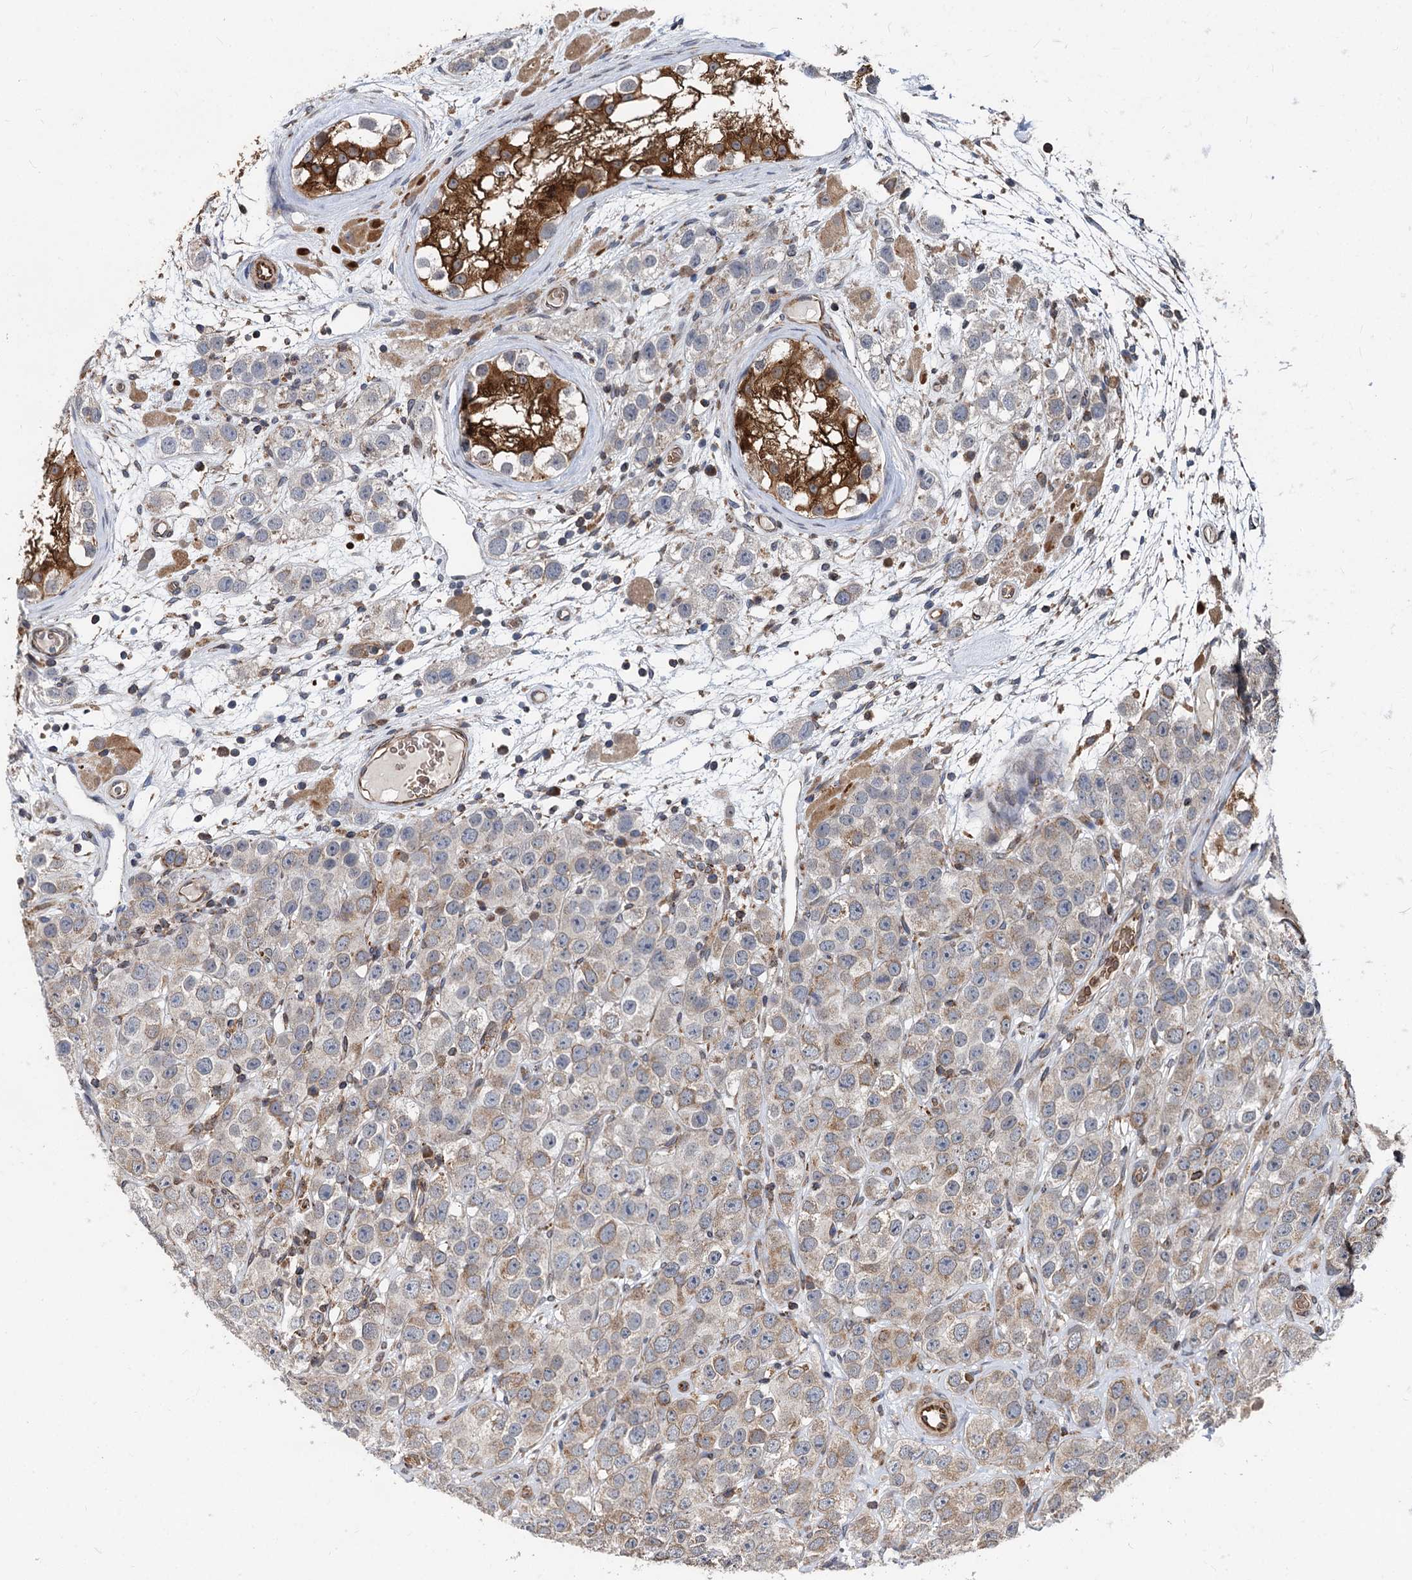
{"staining": {"intensity": "weak", "quantity": "25%-75%", "location": "cytoplasmic/membranous"}, "tissue": "testis cancer", "cell_type": "Tumor cells", "image_type": "cancer", "snomed": [{"axis": "morphology", "description": "Seminoma, NOS"}, {"axis": "topography", "description": "Testis"}], "caption": "A high-resolution histopathology image shows immunohistochemistry (IHC) staining of testis cancer, which exhibits weak cytoplasmic/membranous positivity in approximately 25%-75% of tumor cells. (DAB (3,3'-diaminobenzidine) = brown stain, brightfield microscopy at high magnification).", "gene": "STIM1", "patient": {"sex": "male", "age": 28}}